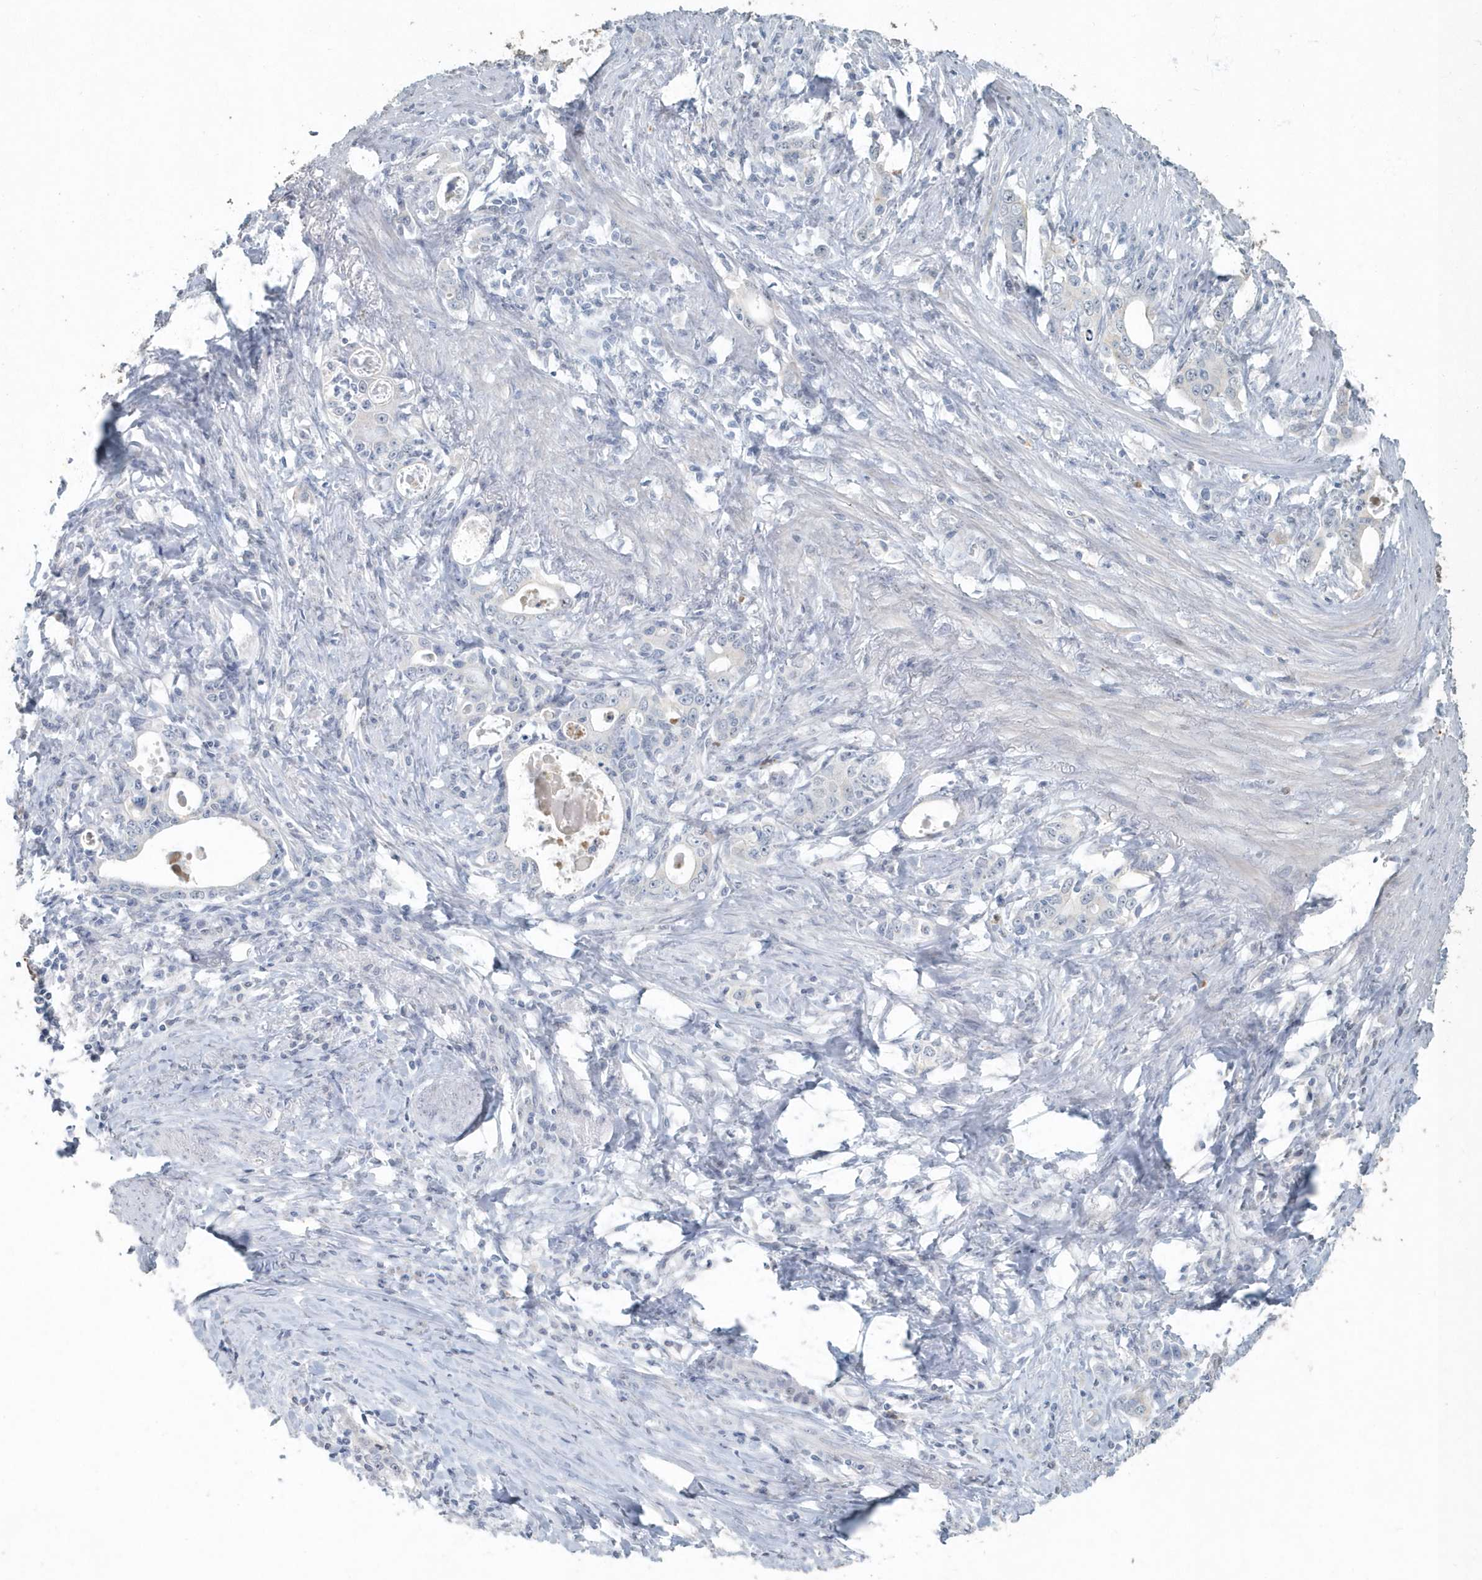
{"staining": {"intensity": "negative", "quantity": "none", "location": "none"}, "tissue": "stomach cancer", "cell_type": "Tumor cells", "image_type": "cancer", "snomed": [{"axis": "morphology", "description": "Adenocarcinoma, NOS"}, {"axis": "topography", "description": "Stomach, lower"}], "caption": "This image is of adenocarcinoma (stomach) stained with IHC to label a protein in brown with the nuclei are counter-stained blue. There is no staining in tumor cells.", "gene": "MYOT", "patient": {"sex": "female", "age": 72}}